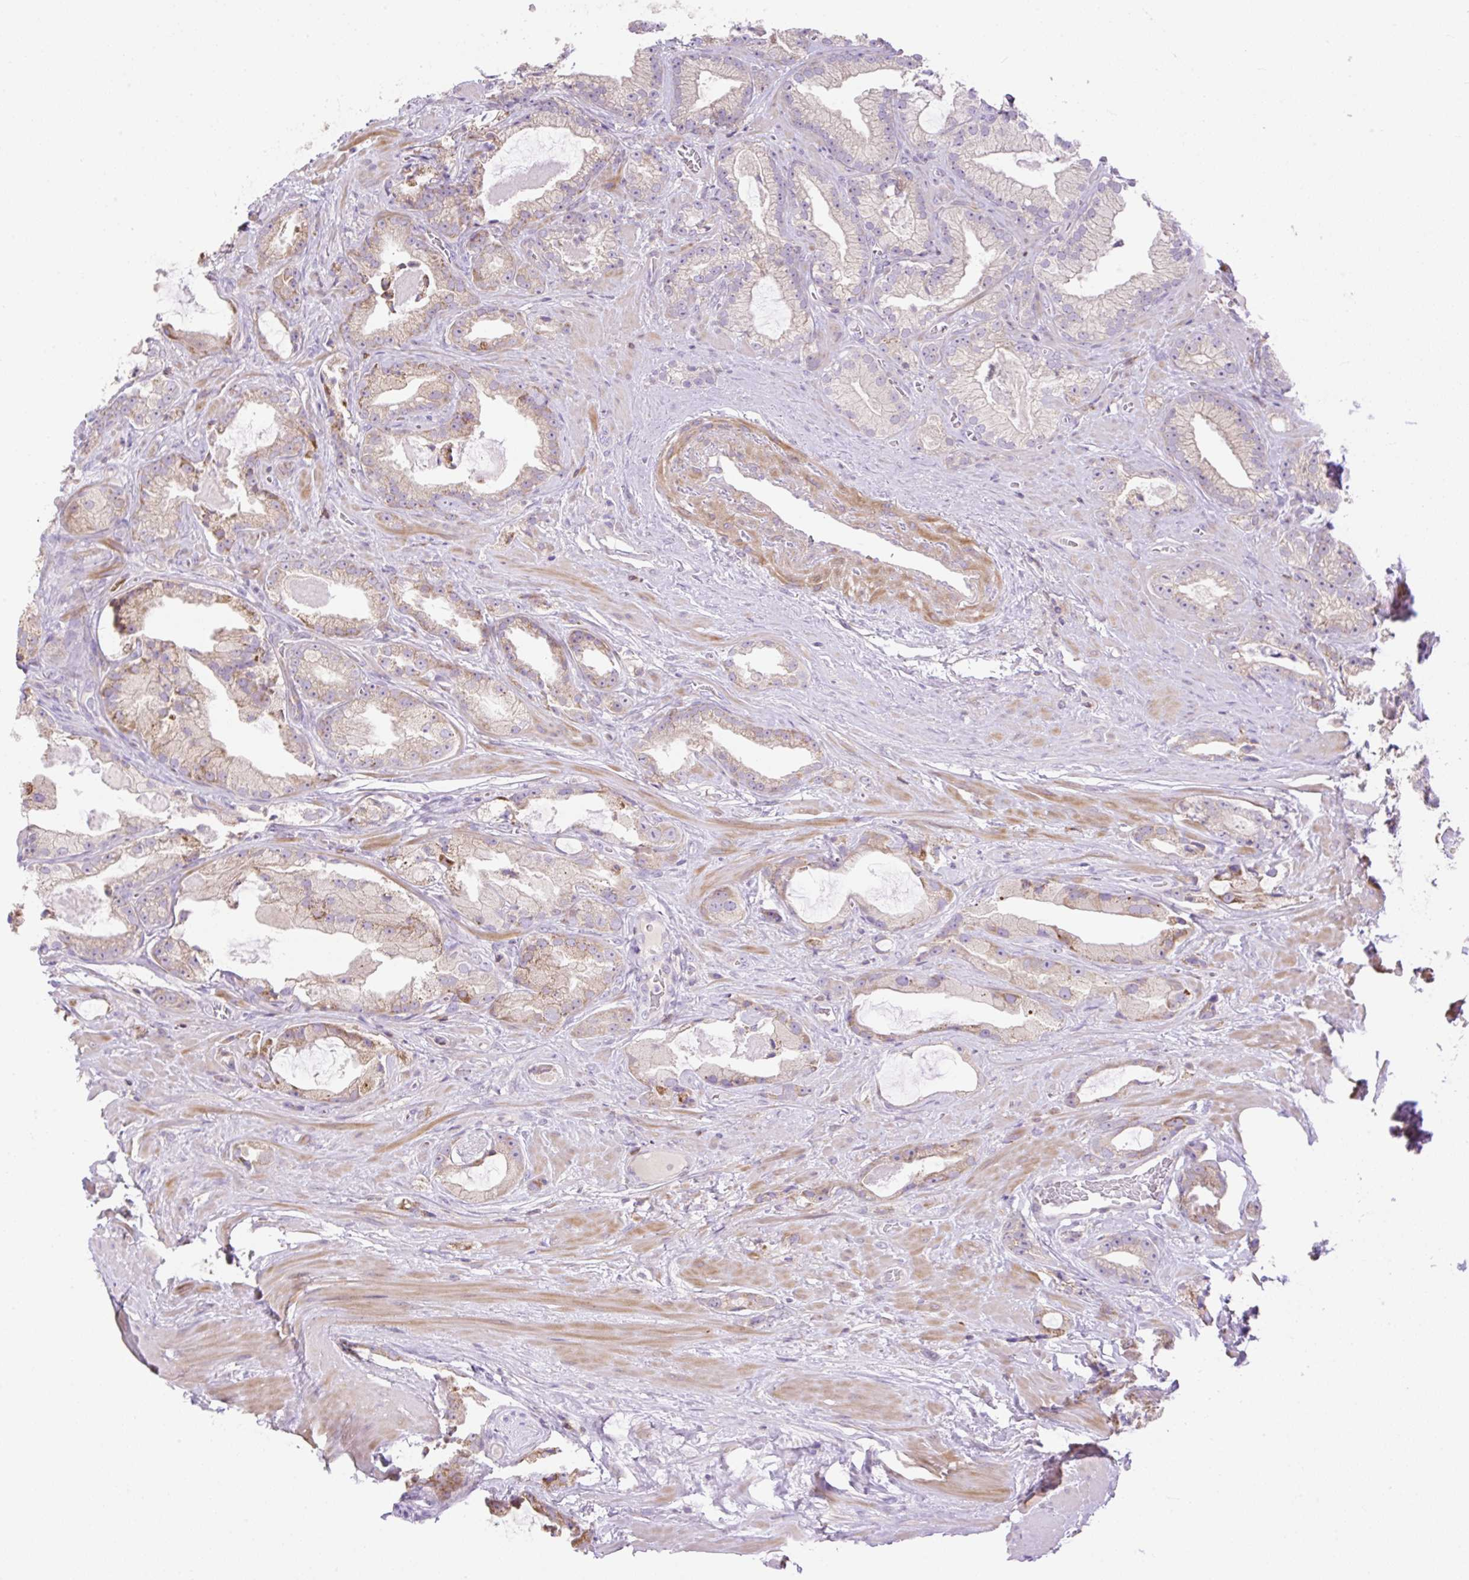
{"staining": {"intensity": "weak", "quantity": "<25%", "location": "cytoplasmic/membranous"}, "tissue": "prostate cancer", "cell_type": "Tumor cells", "image_type": "cancer", "snomed": [{"axis": "morphology", "description": "Adenocarcinoma, High grade"}, {"axis": "topography", "description": "Prostate"}], "caption": "Tumor cells show no significant staining in prostate cancer. (Stains: DAB (3,3'-diaminobenzidine) immunohistochemistry (IHC) with hematoxylin counter stain, Microscopy: brightfield microscopy at high magnification).", "gene": "VPS25", "patient": {"sex": "male", "age": 68}}